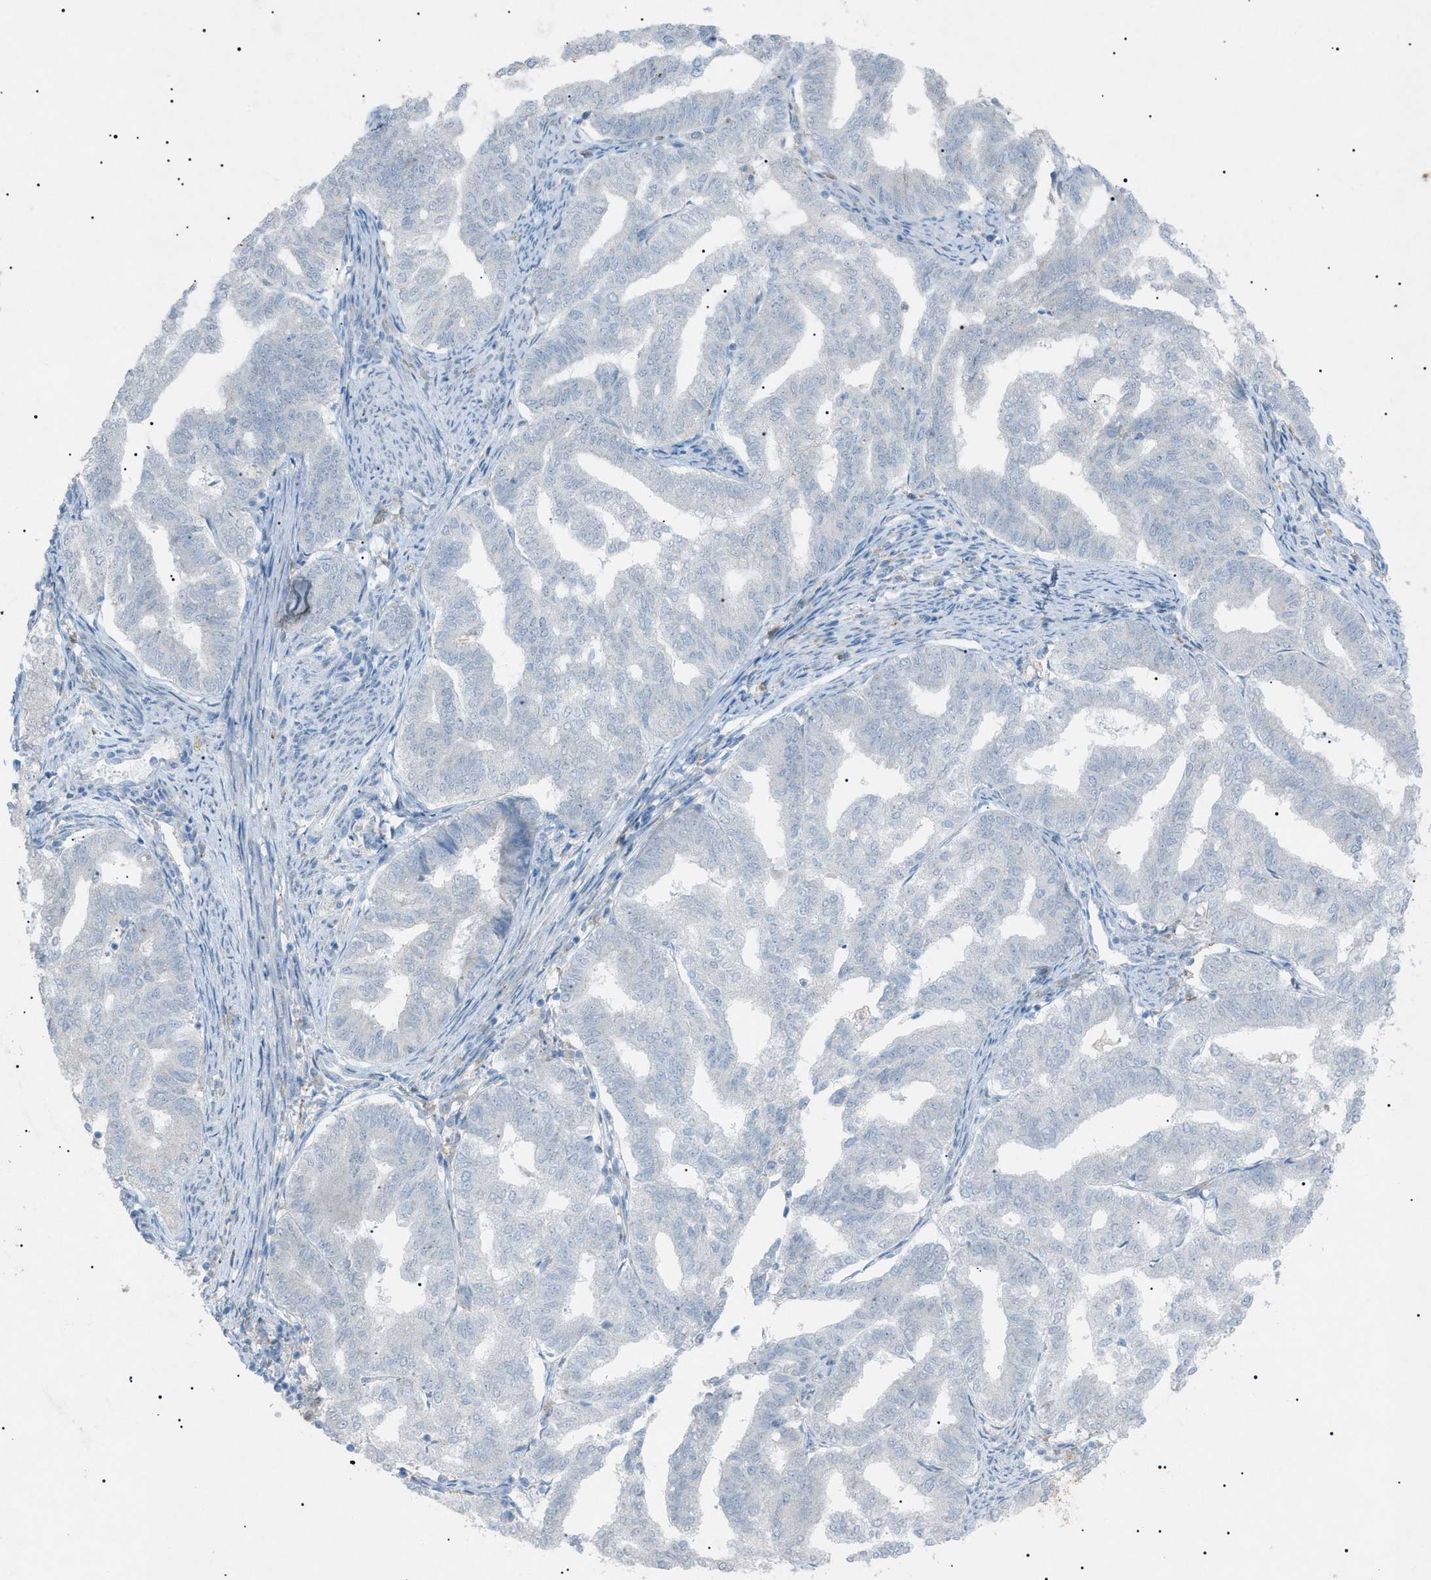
{"staining": {"intensity": "negative", "quantity": "none", "location": "none"}, "tissue": "endometrial cancer", "cell_type": "Tumor cells", "image_type": "cancer", "snomed": [{"axis": "morphology", "description": "Adenocarcinoma, NOS"}, {"axis": "topography", "description": "Endometrium"}], "caption": "Tumor cells are negative for brown protein staining in adenocarcinoma (endometrial).", "gene": "BTK", "patient": {"sex": "female", "age": 79}}